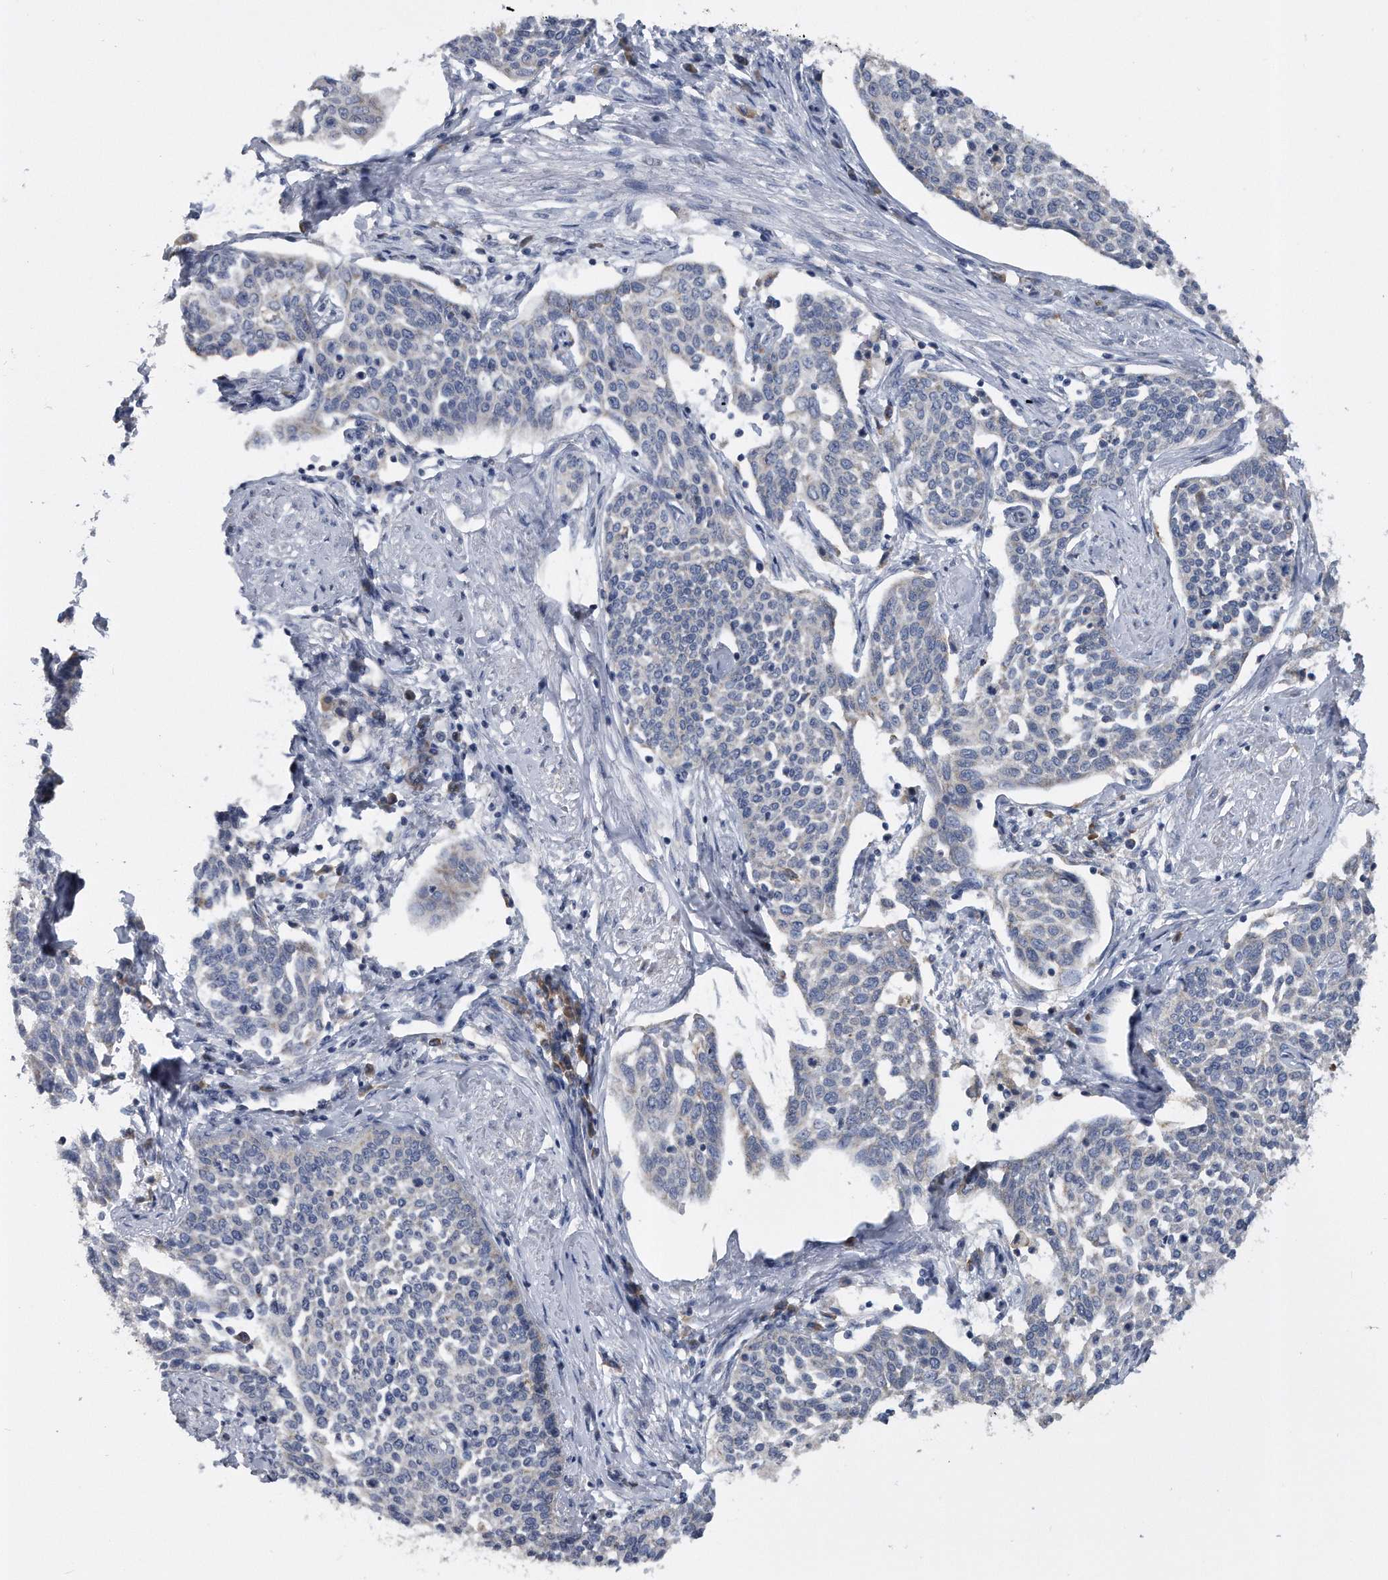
{"staining": {"intensity": "negative", "quantity": "none", "location": "none"}, "tissue": "cervical cancer", "cell_type": "Tumor cells", "image_type": "cancer", "snomed": [{"axis": "morphology", "description": "Squamous cell carcinoma, NOS"}, {"axis": "topography", "description": "Cervix"}], "caption": "Tumor cells are negative for protein expression in human squamous cell carcinoma (cervical). The staining is performed using DAB (3,3'-diaminobenzidine) brown chromogen with nuclei counter-stained in using hematoxylin.", "gene": "CCDC47", "patient": {"sex": "female", "age": 34}}